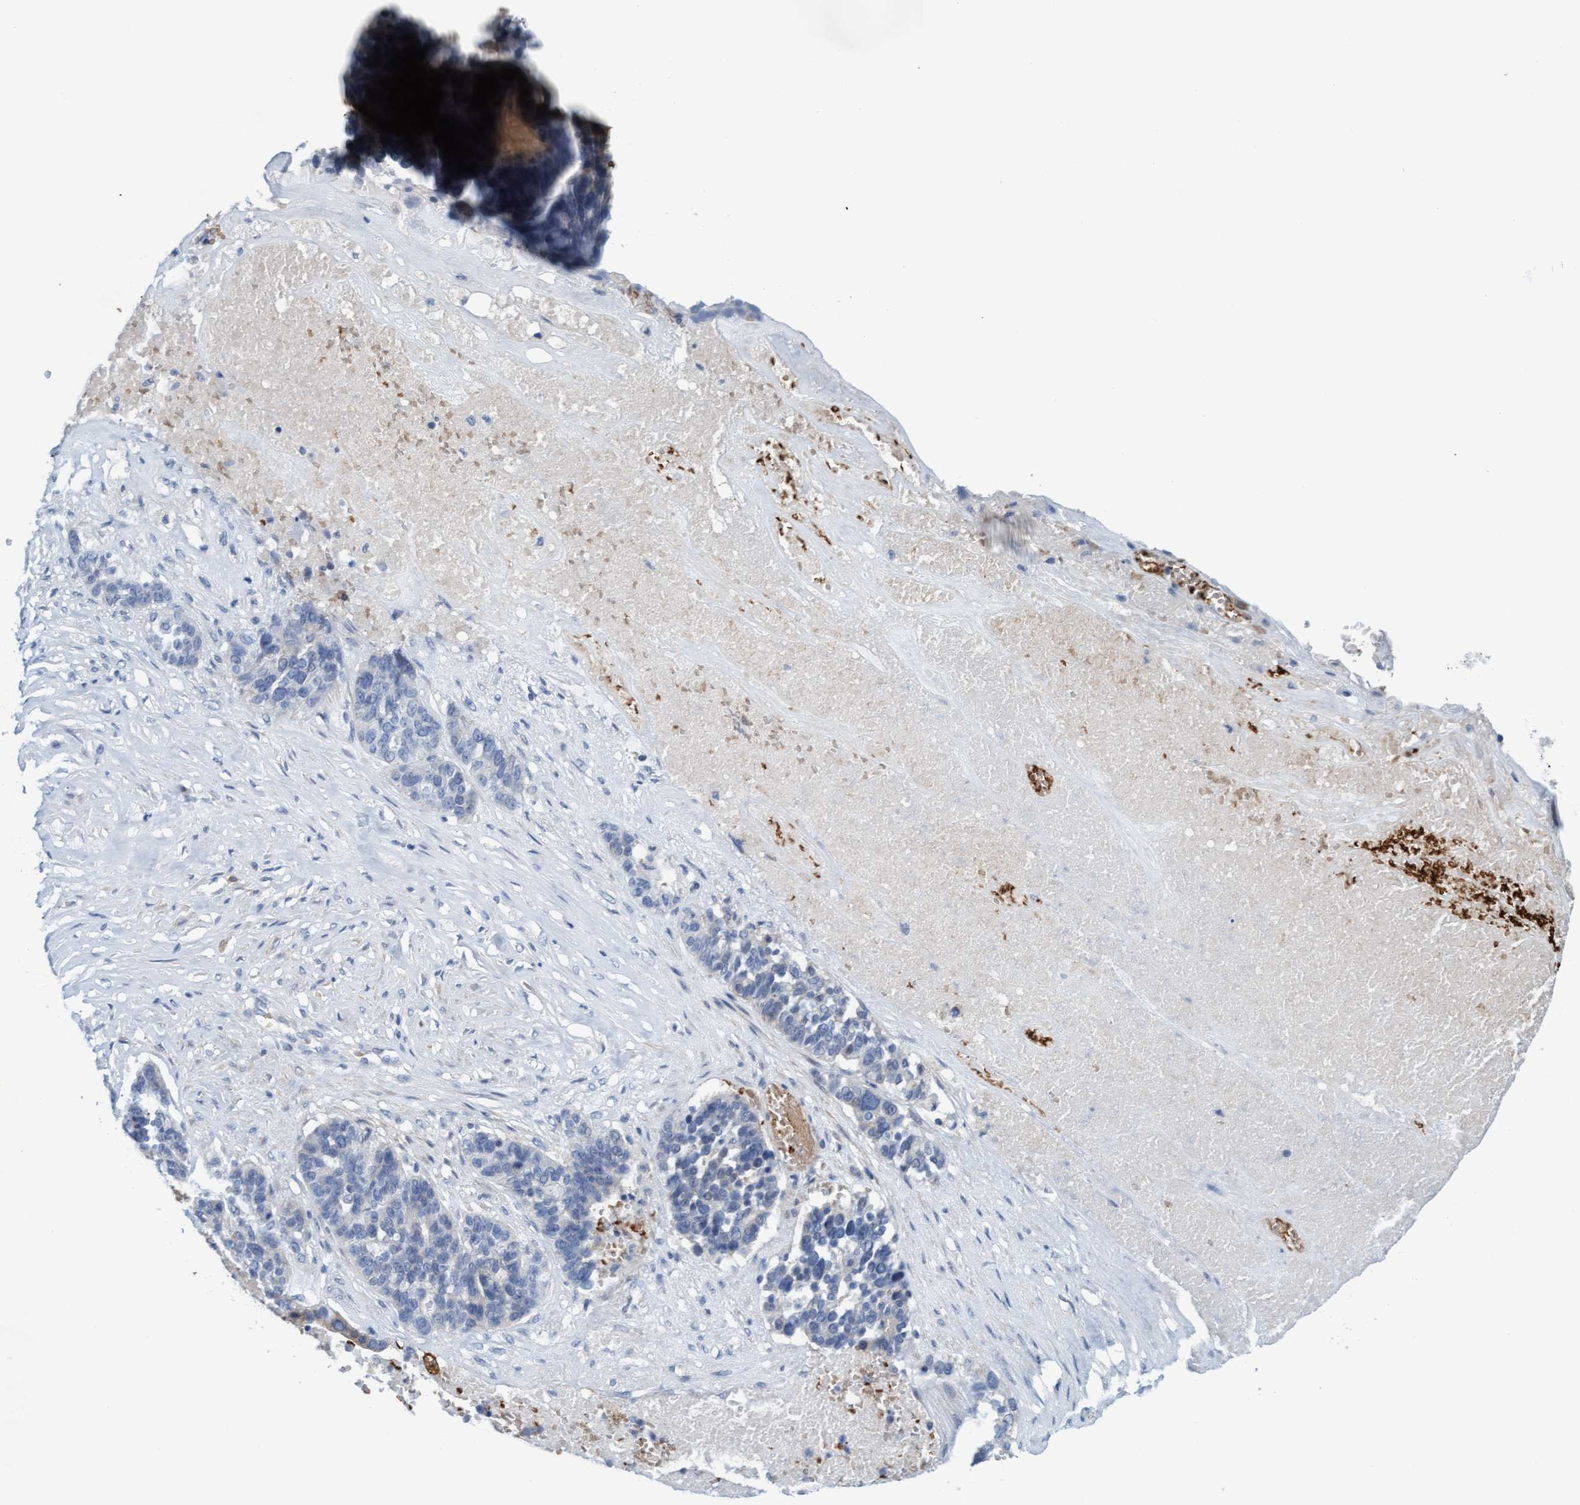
{"staining": {"intensity": "negative", "quantity": "none", "location": "none"}, "tissue": "ovarian cancer", "cell_type": "Tumor cells", "image_type": "cancer", "snomed": [{"axis": "morphology", "description": "Cystadenocarcinoma, serous, NOS"}, {"axis": "topography", "description": "Ovary"}], "caption": "Photomicrograph shows no significant protein expression in tumor cells of ovarian serous cystadenocarcinoma.", "gene": "P2RX5", "patient": {"sex": "female", "age": 59}}